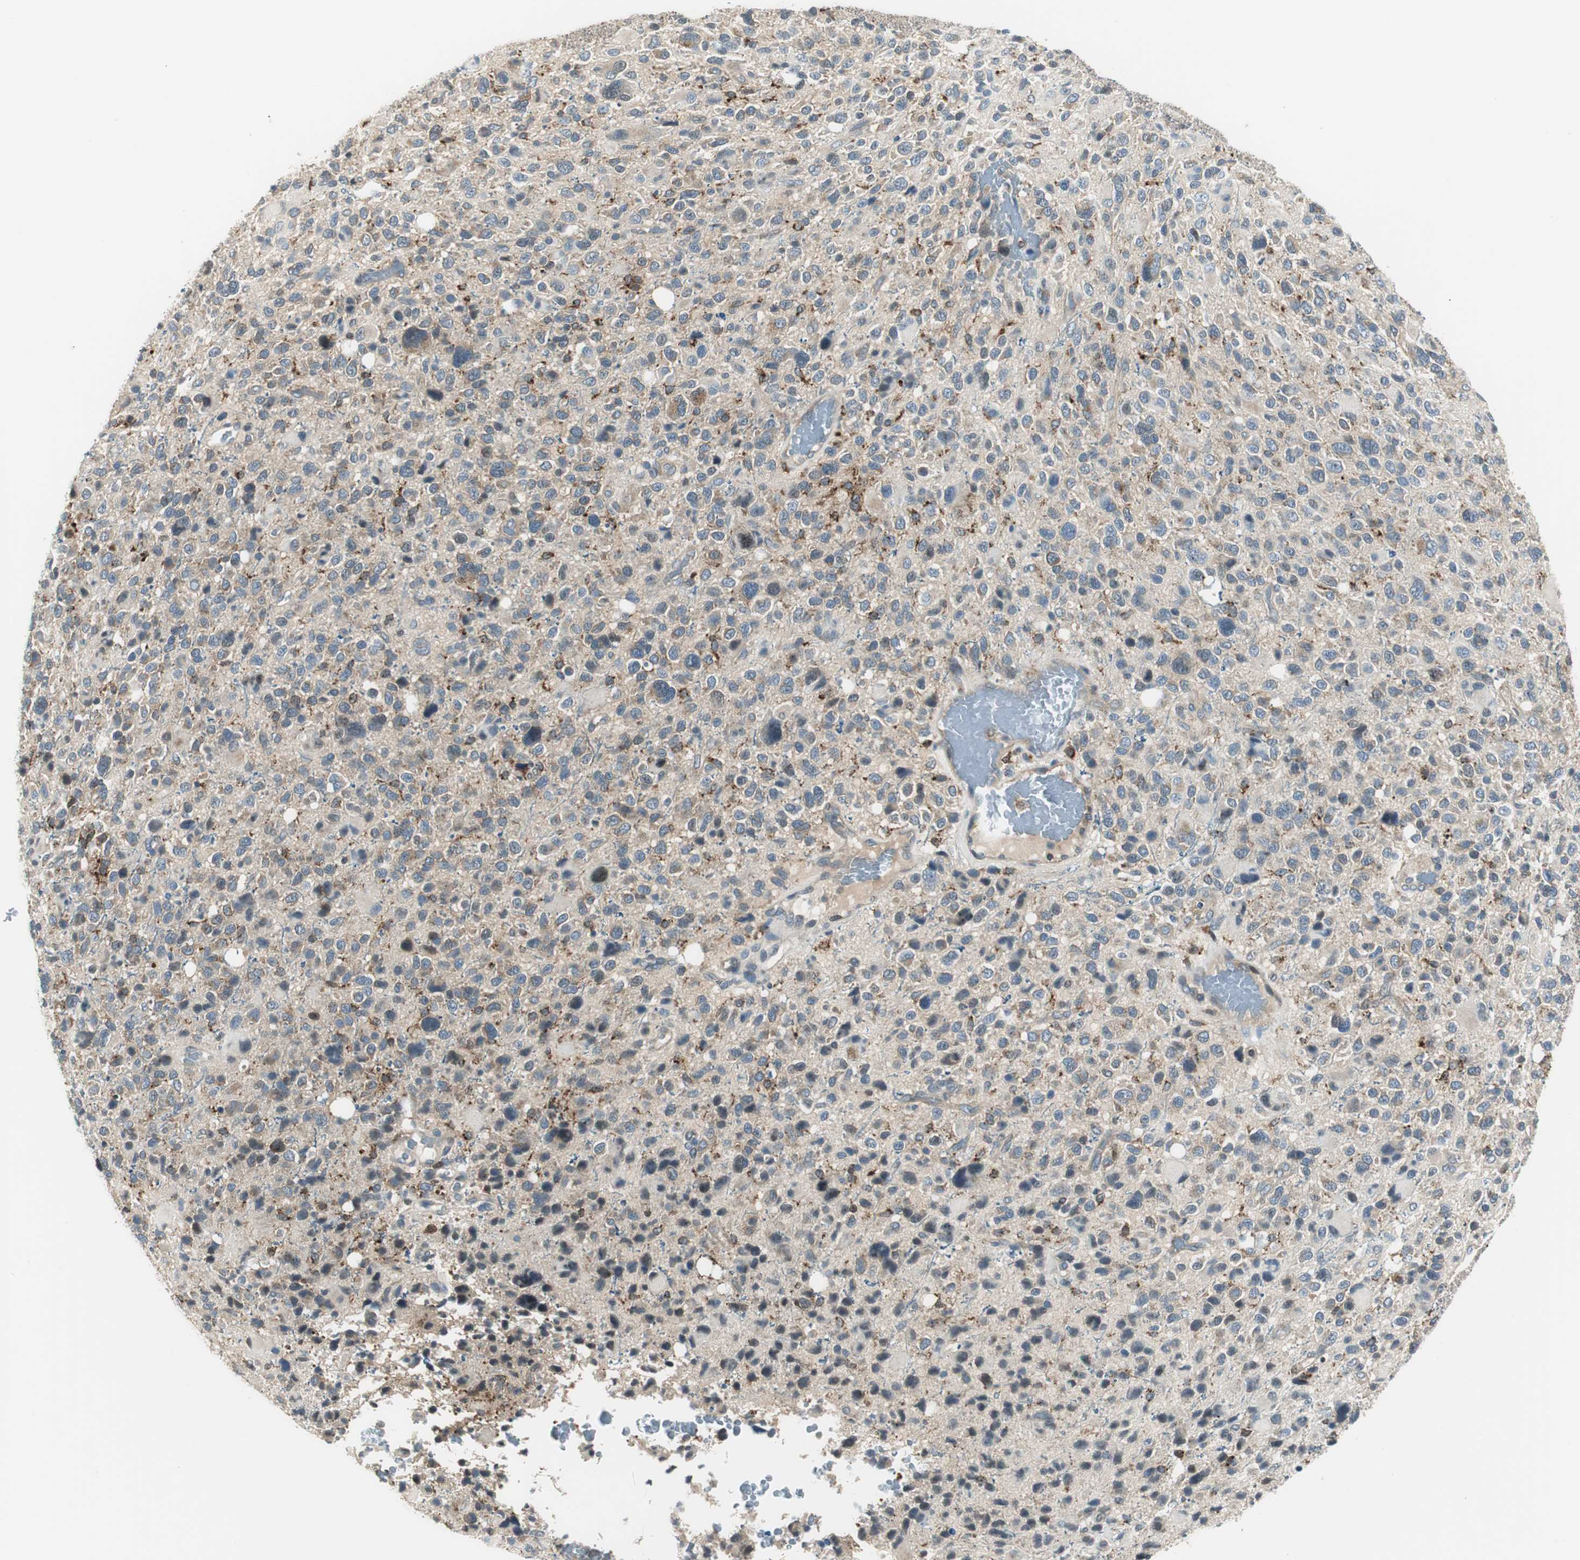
{"staining": {"intensity": "weak", "quantity": ">75%", "location": "cytoplasmic/membranous"}, "tissue": "glioma", "cell_type": "Tumor cells", "image_type": "cancer", "snomed": [{"axis": "morphology", "description": "Glioma, malignant, High grade"}, {"axis": "topography", "description": "Brain"}], "caption": "Immunohistochemistry (IHC) of human malignant glioma (high-grade) shows low levels of weak cytoplasmic/membranous positivity in about >75% of tumor cells. (Stains: DAB in brown, nuclei in blue, Microscopy: brightfield microscopy at high magnification).", "gene": "NCK1", "patient": {"sex": "male", "age": 48}}